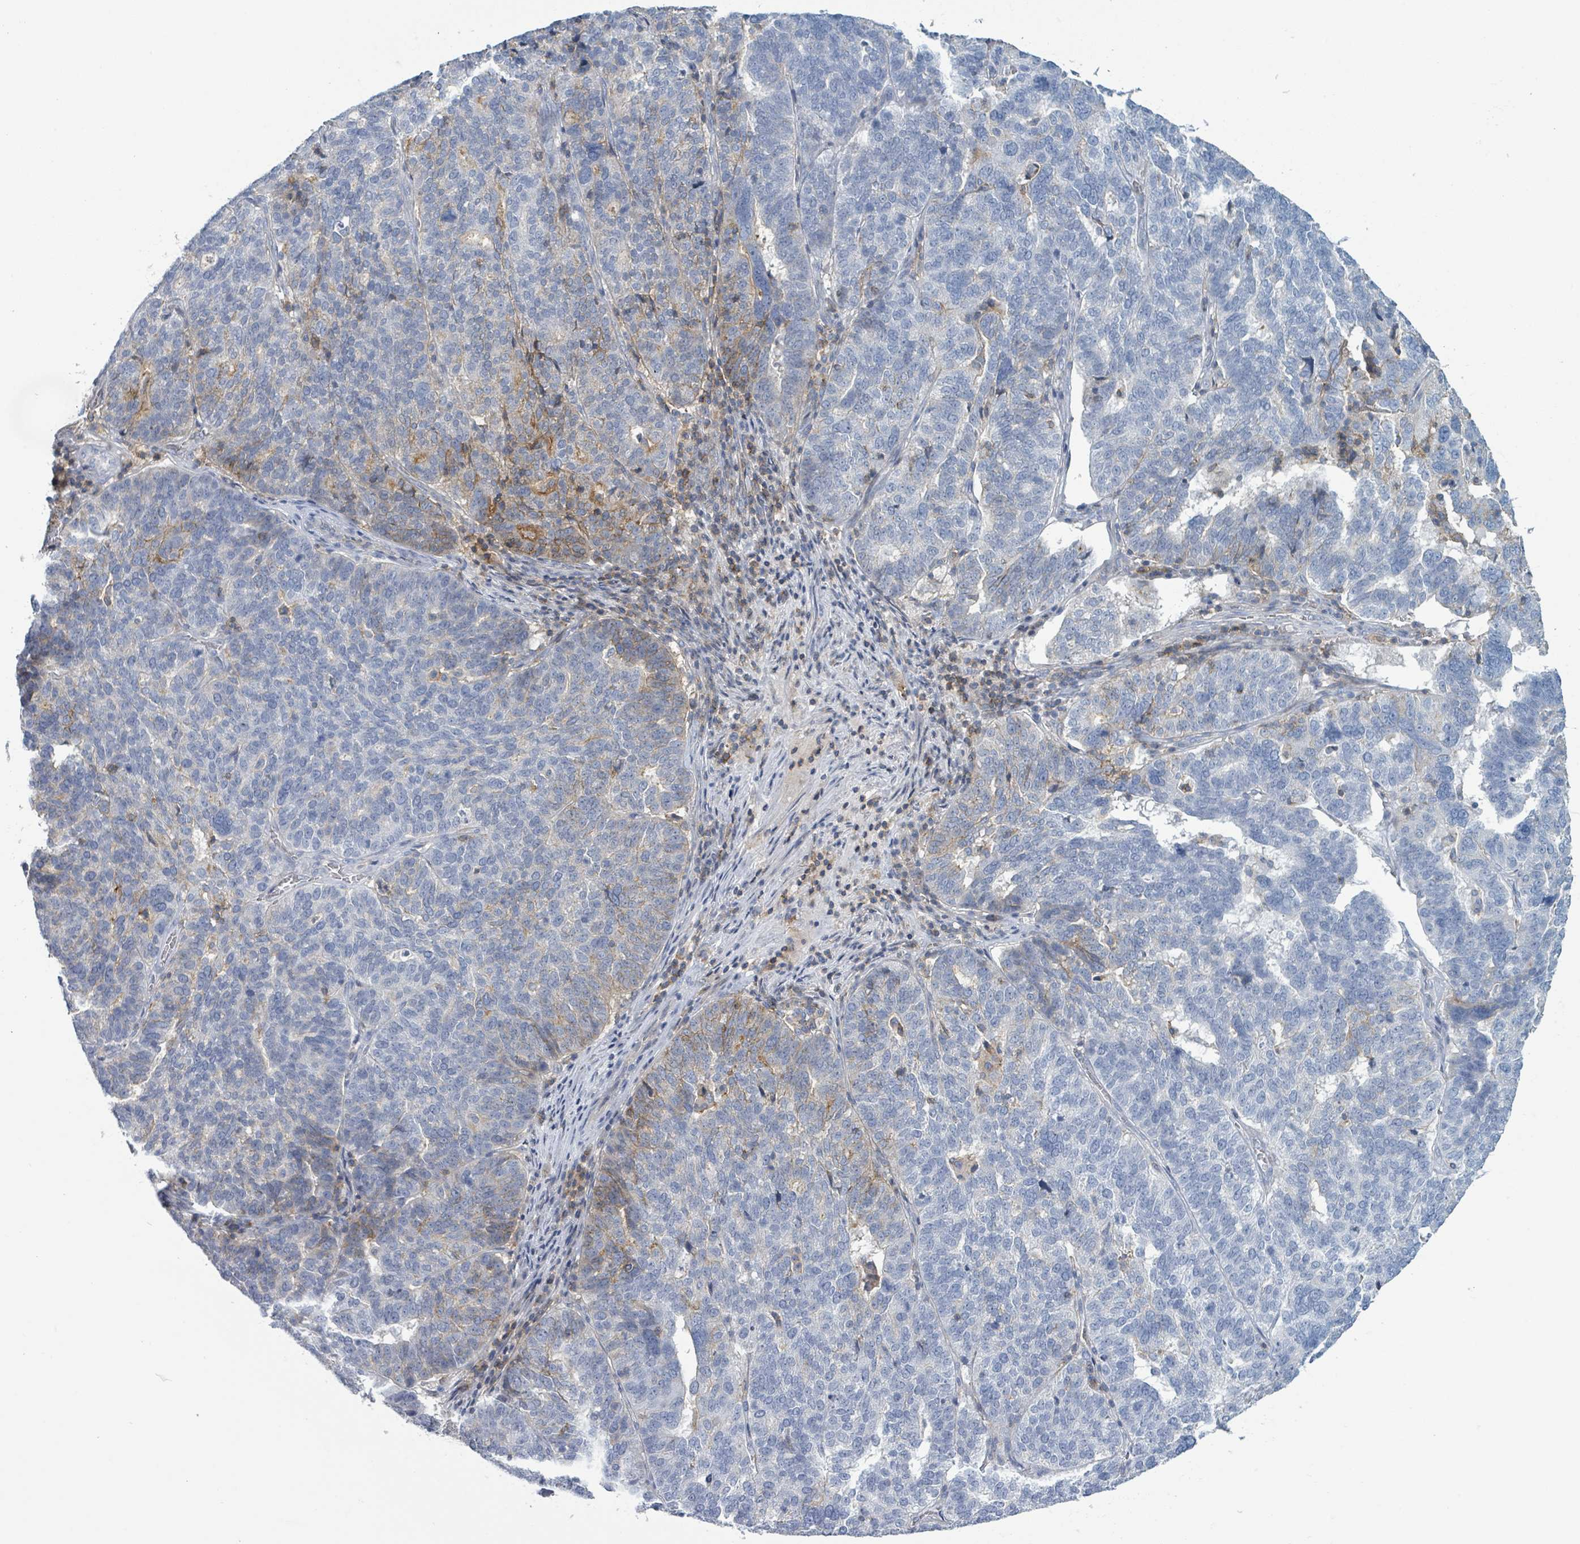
{"staining": {"intensity": "moderate", "quantity": "<25%", "location": "cytoplasmic/membranous"}, "tissue": "ovarian cancer", "cell_type": "Tumor cells", "image_type": "cancer", "snomed": [{"axis": "morphology", "description": "Cystadenocarcinoma, serous, NOS"}, {"axis": "topography", "description": "Ovary"}], "caption": "This is an image of IHC staining of ovarian cancer (serous cystadenocarcinoma), which shows moderate positivity in the cytoplasmic/membranous of tumor cells.", "gene": "TNFRSF14", "patient": {"sex": "female", "age": 59}}